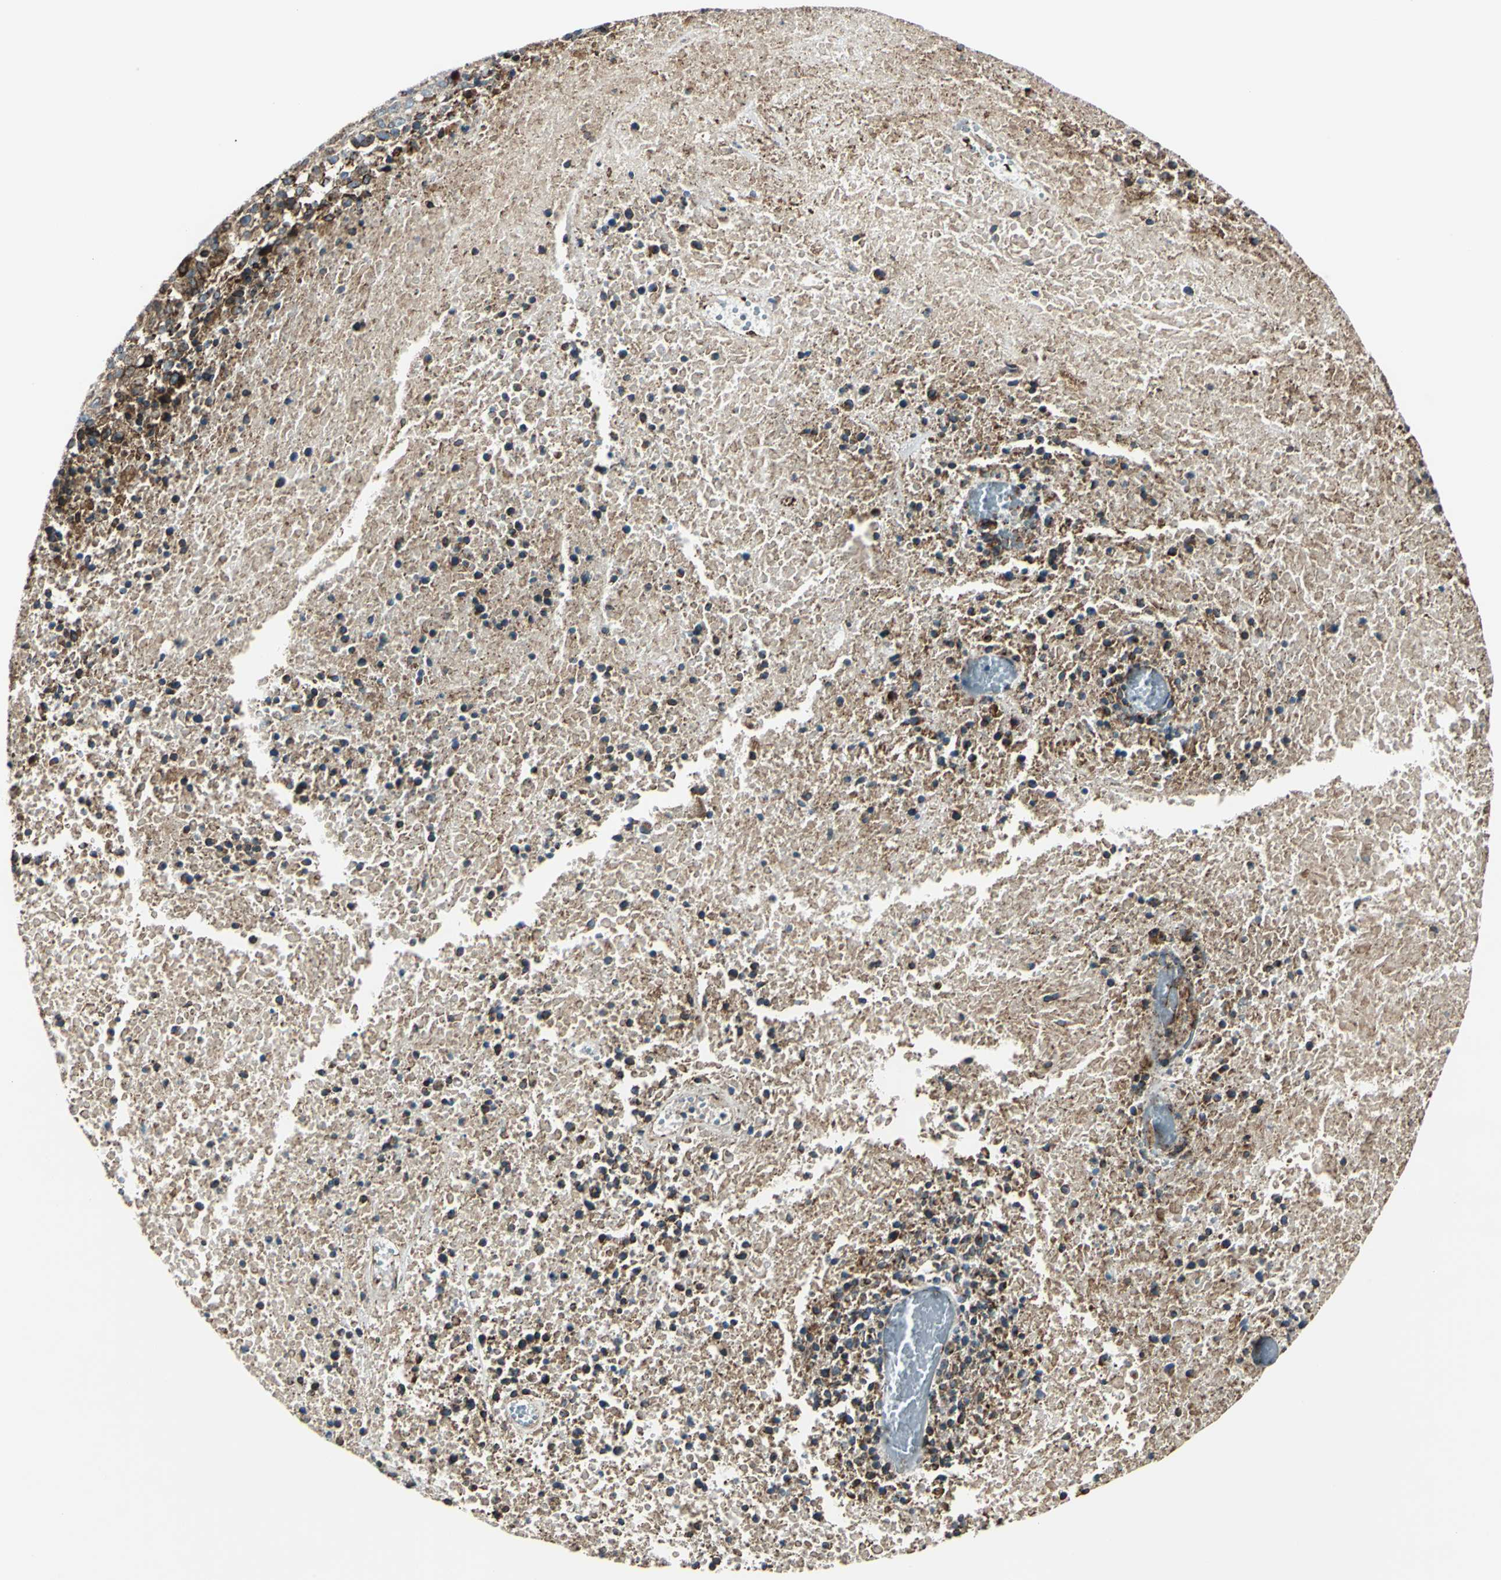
{"staining": {"intensity": "strong", "quantity": ">75%", "location": "cytoplasmic/membranous"}, "tissue": "melanoma", "cell_type": "Tumor cells", "image_type": "cancer", "snomed": [{"axis": "morphology", "description": "Malignant melanoma, Metastatic site"}, {"axis": "topography", "description": "Cerebral cortex"}], "caption": "A brown stain highlights strong cytoplasmic/membranous staining of a protein in melanoma tumor cells.", "gene": "HTATIP2", "patient": {"sex": "female", "age": 52}}